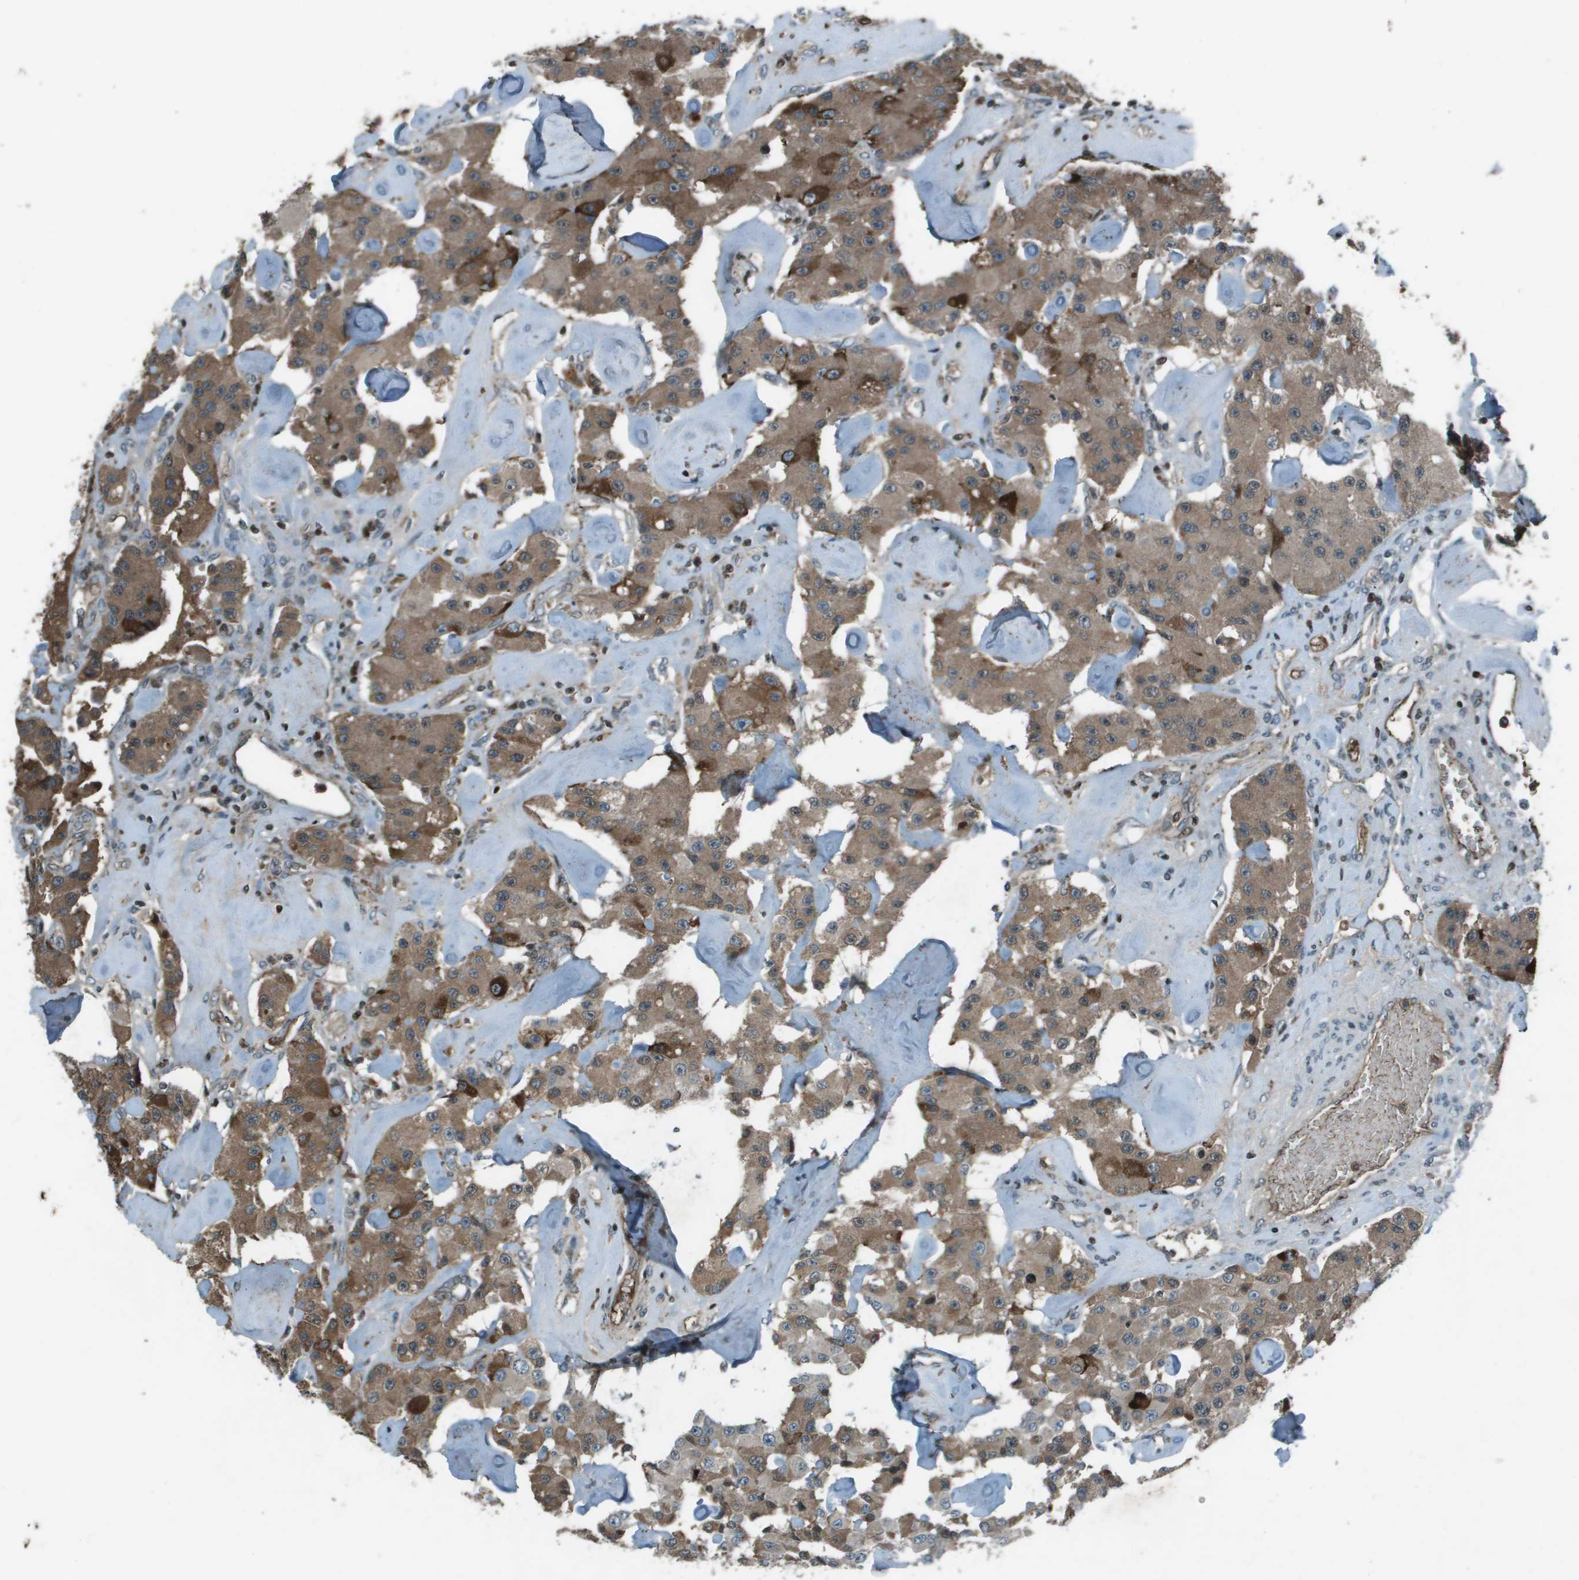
{"staining": {"intensity": "moderate", "quantity": ">75%", "location": "cytoplasmic/membranous"}, "tissue": "carcinoid", "cell_type": "Tumor cells", "image_type": "cancer", "snomed": [{"axis": "morphology", "description": "Carcinoid, malignant, NOS"}, {"axis": "topography", "description": "Pancreas"}], "caption": "Immunohistochemistry staining of carcinoid (malignant), which reveals medium levels of moderate cytoplasmic/membranous staining in approximately >75% of tumor cells indicating moderate cytoplasmic/membranous protein staining. The staining was performed using DAB (3,3'-diaminobenzidine) (brown) for protein detection and nuclei were counterstained in hematoxylin (blue).", "gene": "CXCL12", "patient": {"sex": "male", "age": 41}}